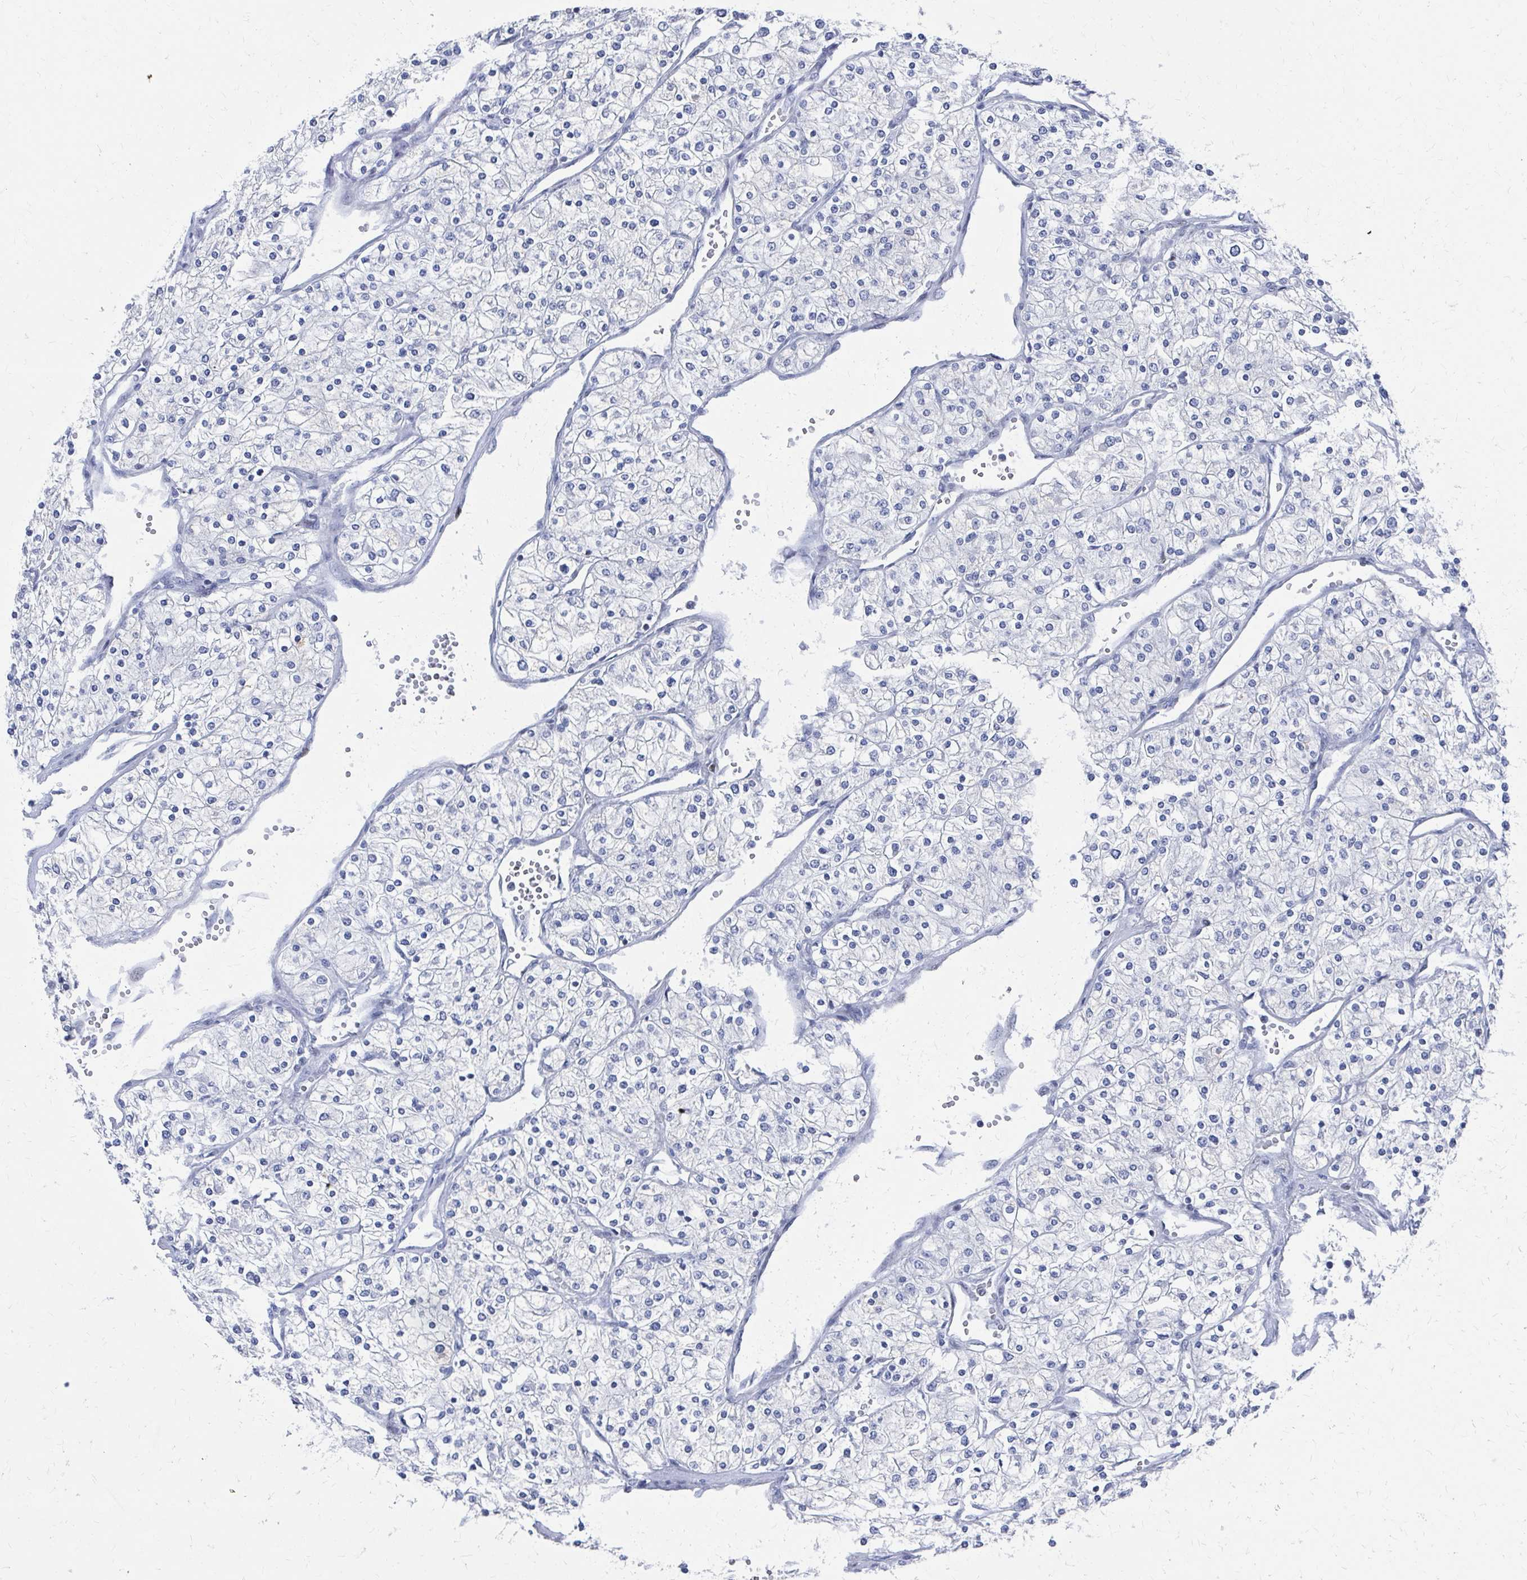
{"staining": {"intensity": "negative", "quantity": "none", "location": "none"}, "tissue": "renal cancer", "cell_type": "Tumor cells", "image_type": "cancer", "snomed": [{"axis": "morphology", "description": "Adenocarcinoma, NOS"}, {"axis": "topography", "description": "Kidney"}], "caption": "IHC photomicrograph of human renal cancer (adenocarcinoma) stained for a protein (brown), which reveals no expression in tumor cells.", "gene": "CDIN1", "patient": {"sex": "male", "age": 80}}